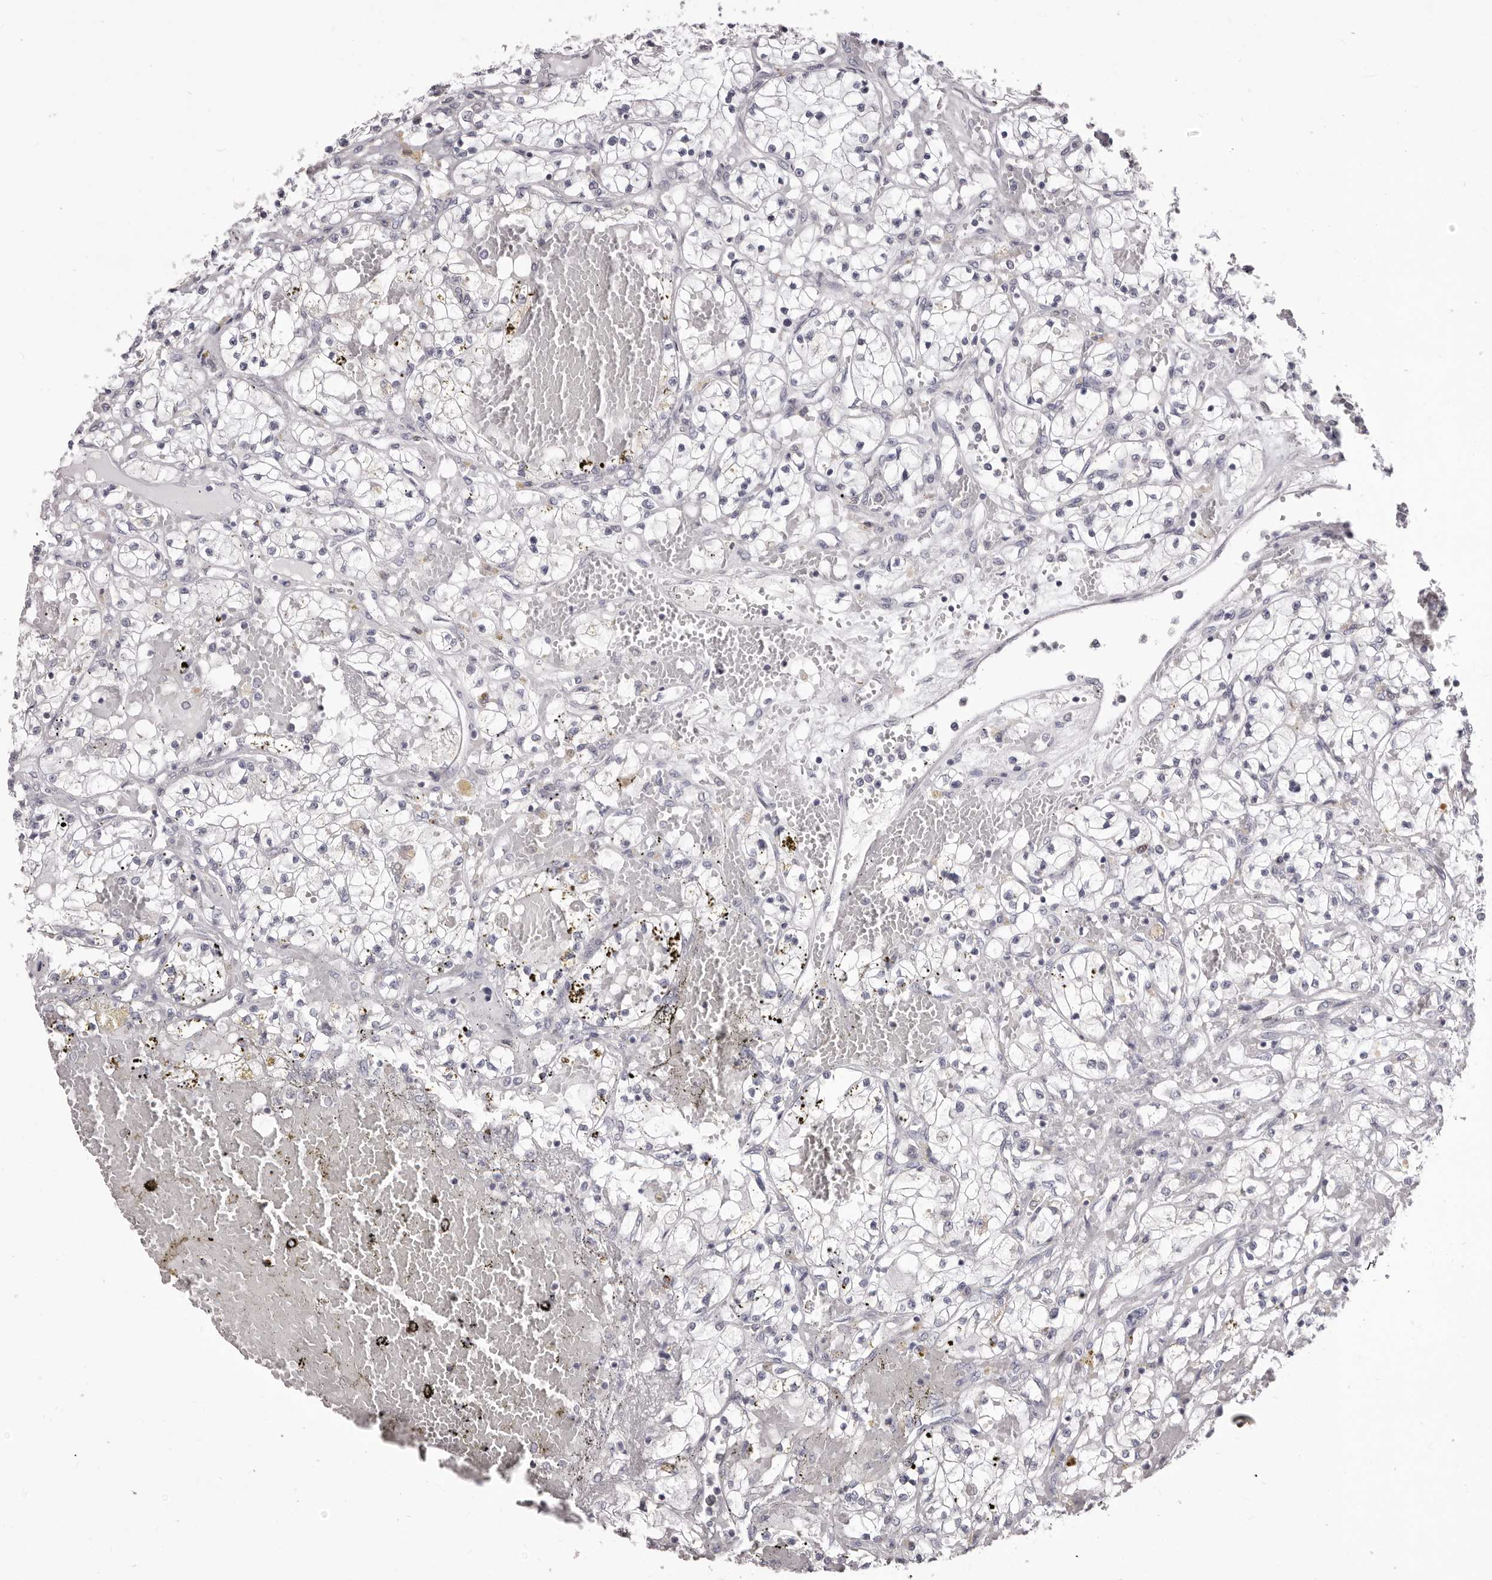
{"staining": {"intensity": "negative", "quantity": "none", "location": "none"}, "tissue": "renal cancer", "cell_type": "Tumor cells", "image_type": "cancer", "snomed": [{"axis": "morphology", "description": "Normal tissue, NOS"}, {"axis": "morphology", "description": "Adenocarcinoma, NOS"}, {"axis": "topography", "description": "Kidney"}], "caption": "DAB (3,3'-diaminobenzidine) immunohistochemical staining of human renal adenocarcinoma demonstrates no significant expression in tumor cells.", "gene": "PRMT2", "patient": {"sex": "male", "age": 68}}